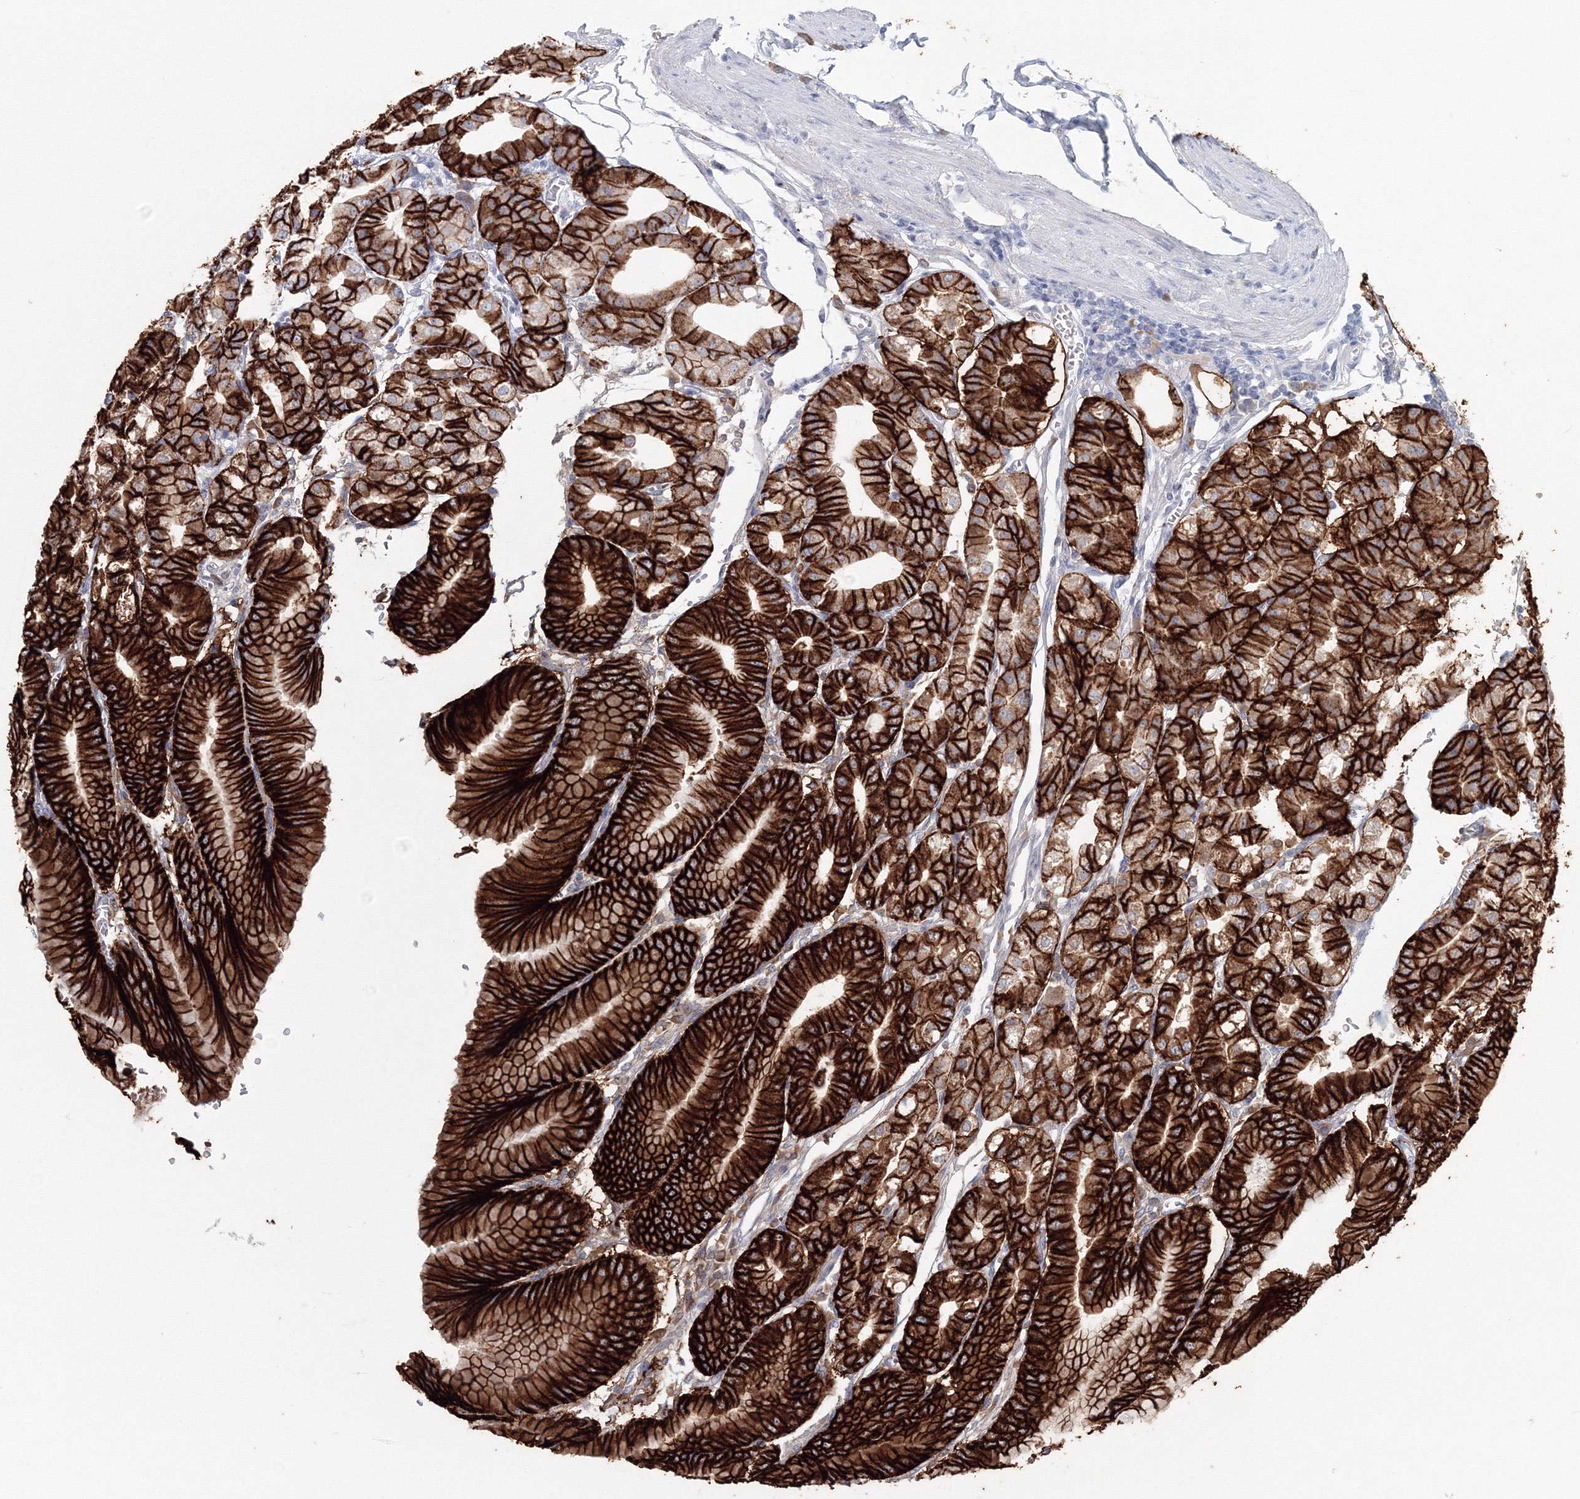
{"staining": {"intensity": "strong", "quantity": "25%-75%", "location": "cytoplasmic/membranous"}, "tissue": "stomach", "cell_type": "Glandular cells", "image_type": "normal", "snomed": [{"axis": "morphology", "description": "Normal tissue, NOS"}, {"axis": "topography", "description": "Stomach, lower"}], "caption": "Immunohistochemistry histopathology image of benign stomach: human stomach stained using immunohistochemistry reveals high levels of strong protein expression localized specifically in the cytoplasmic/membranous of glandular cells, appearing as a cytoplasmic/membranous brown color.", "gene": "VSIG1", "patient": {"sex": "male", "age": 71}}